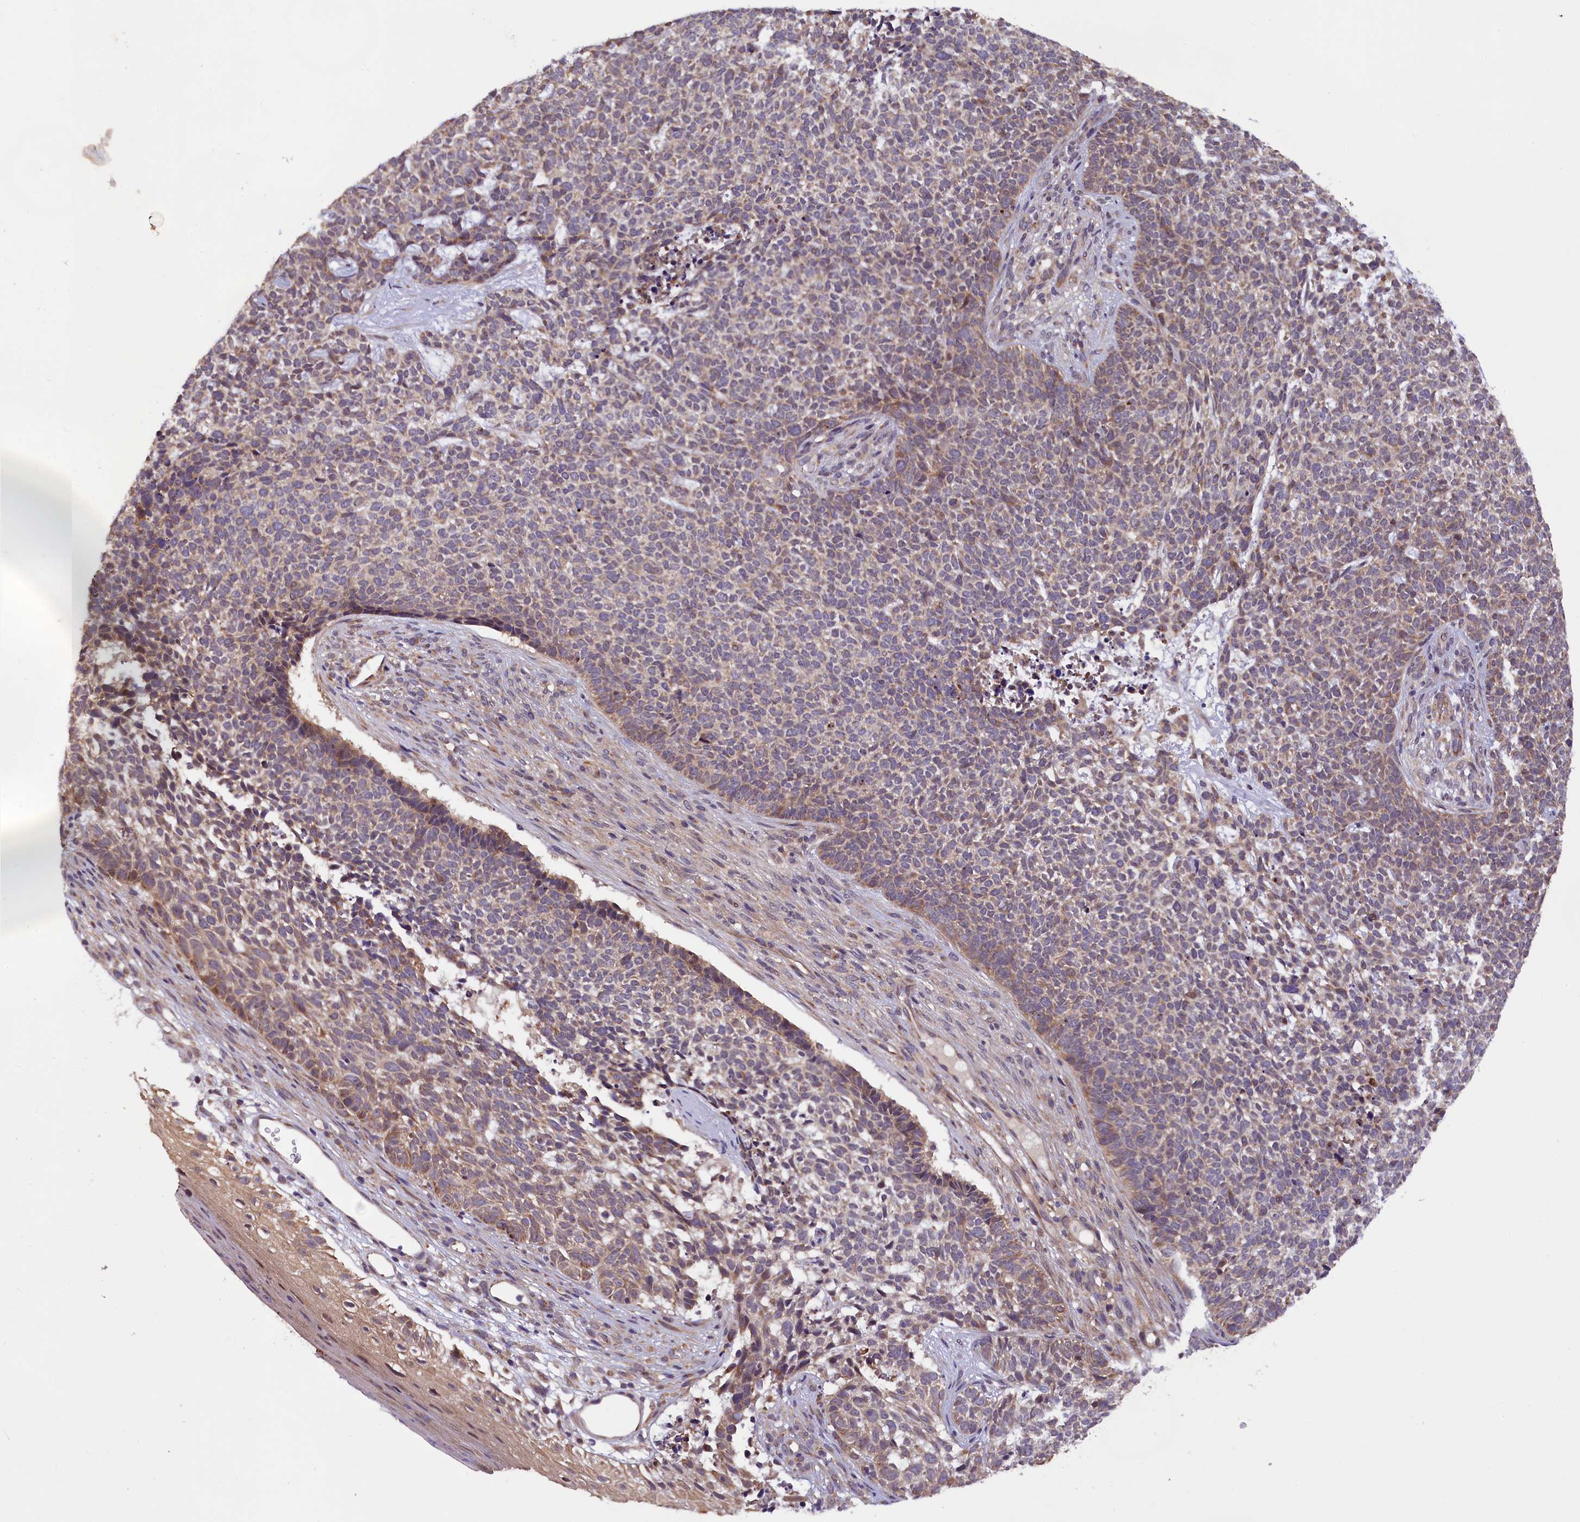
{"staining": {"intensity": "weak", "quantity": "25%-75%", "location": "cytoplasmic/membranous"}, "tissue": "skin cancer", "cell_type": "Tumor cells", "image_type": "cancer", "snomed": [{"axis": "morphology", "description": "Basal cell carcinoma"}, {"axis": "topography", "description": "Skin"}], "caption": "A low amount of weak cytoplasmic/membranous staining is identified in about 25%-75% of tumor cells in skin basal cell carcinoma tissue.", "gene": "DOHH", "patient": {"sex": "female", "age": 84}}